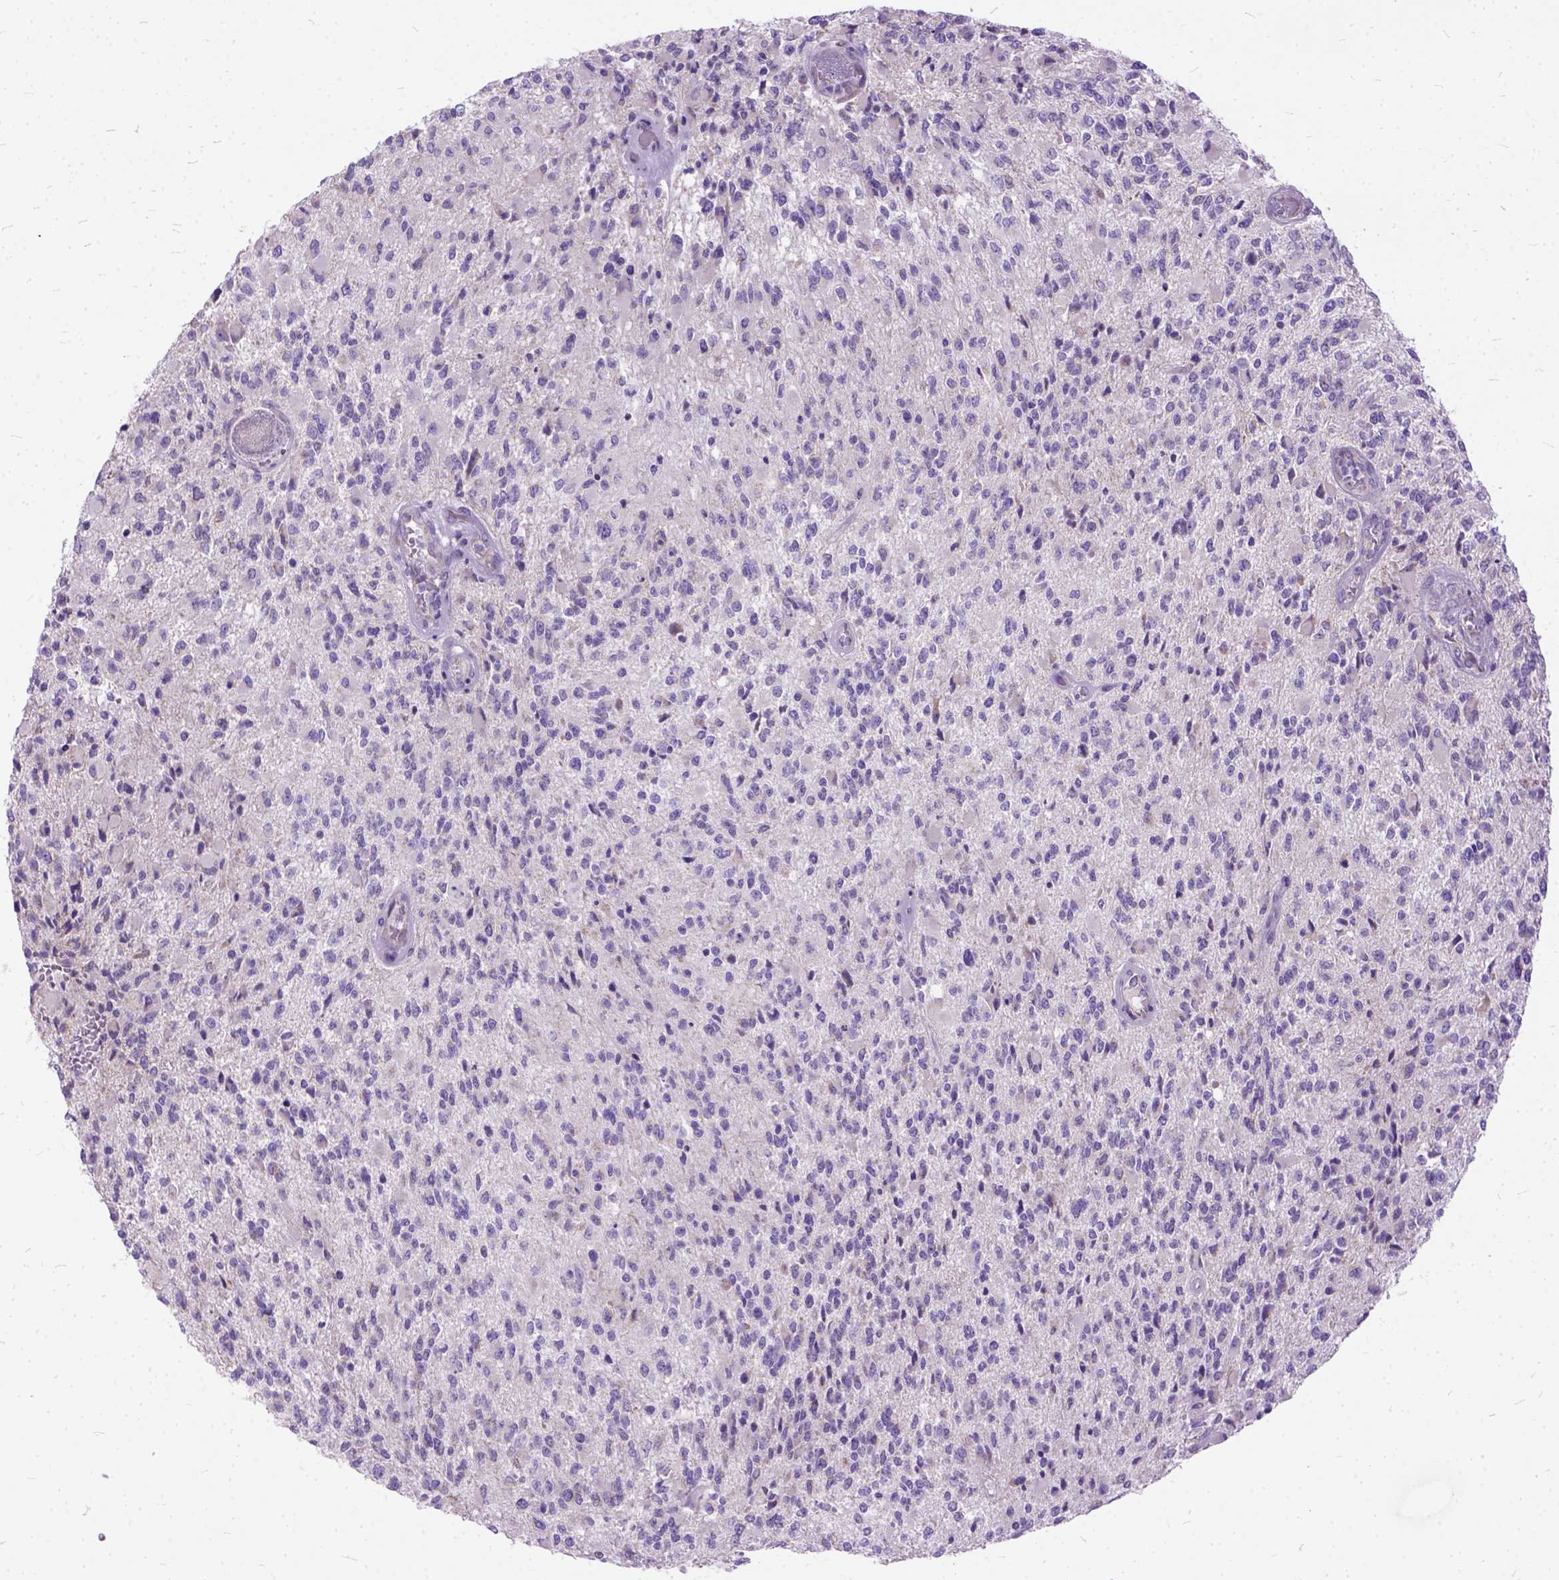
{"staining": {"intensity": "negative", "quantity": "none", "location": "none"}, "tissue": "glioma", "cell_type": "Tumor cells", "image_type": "cancer", "snomed": [{"axis": "morphology", "description": "Glioma, malignant, High grade"}, {"axis": "topography", "description": "Brain"}], "caption": "Immunohistochemistry image of neoplastic tissue: high-grade glioma (malignant) stained with DAB demonstrates no significant protein staining in tumor cells.", "gene": "CTAG2", "patient": {"sex": "female", "age": 63}}